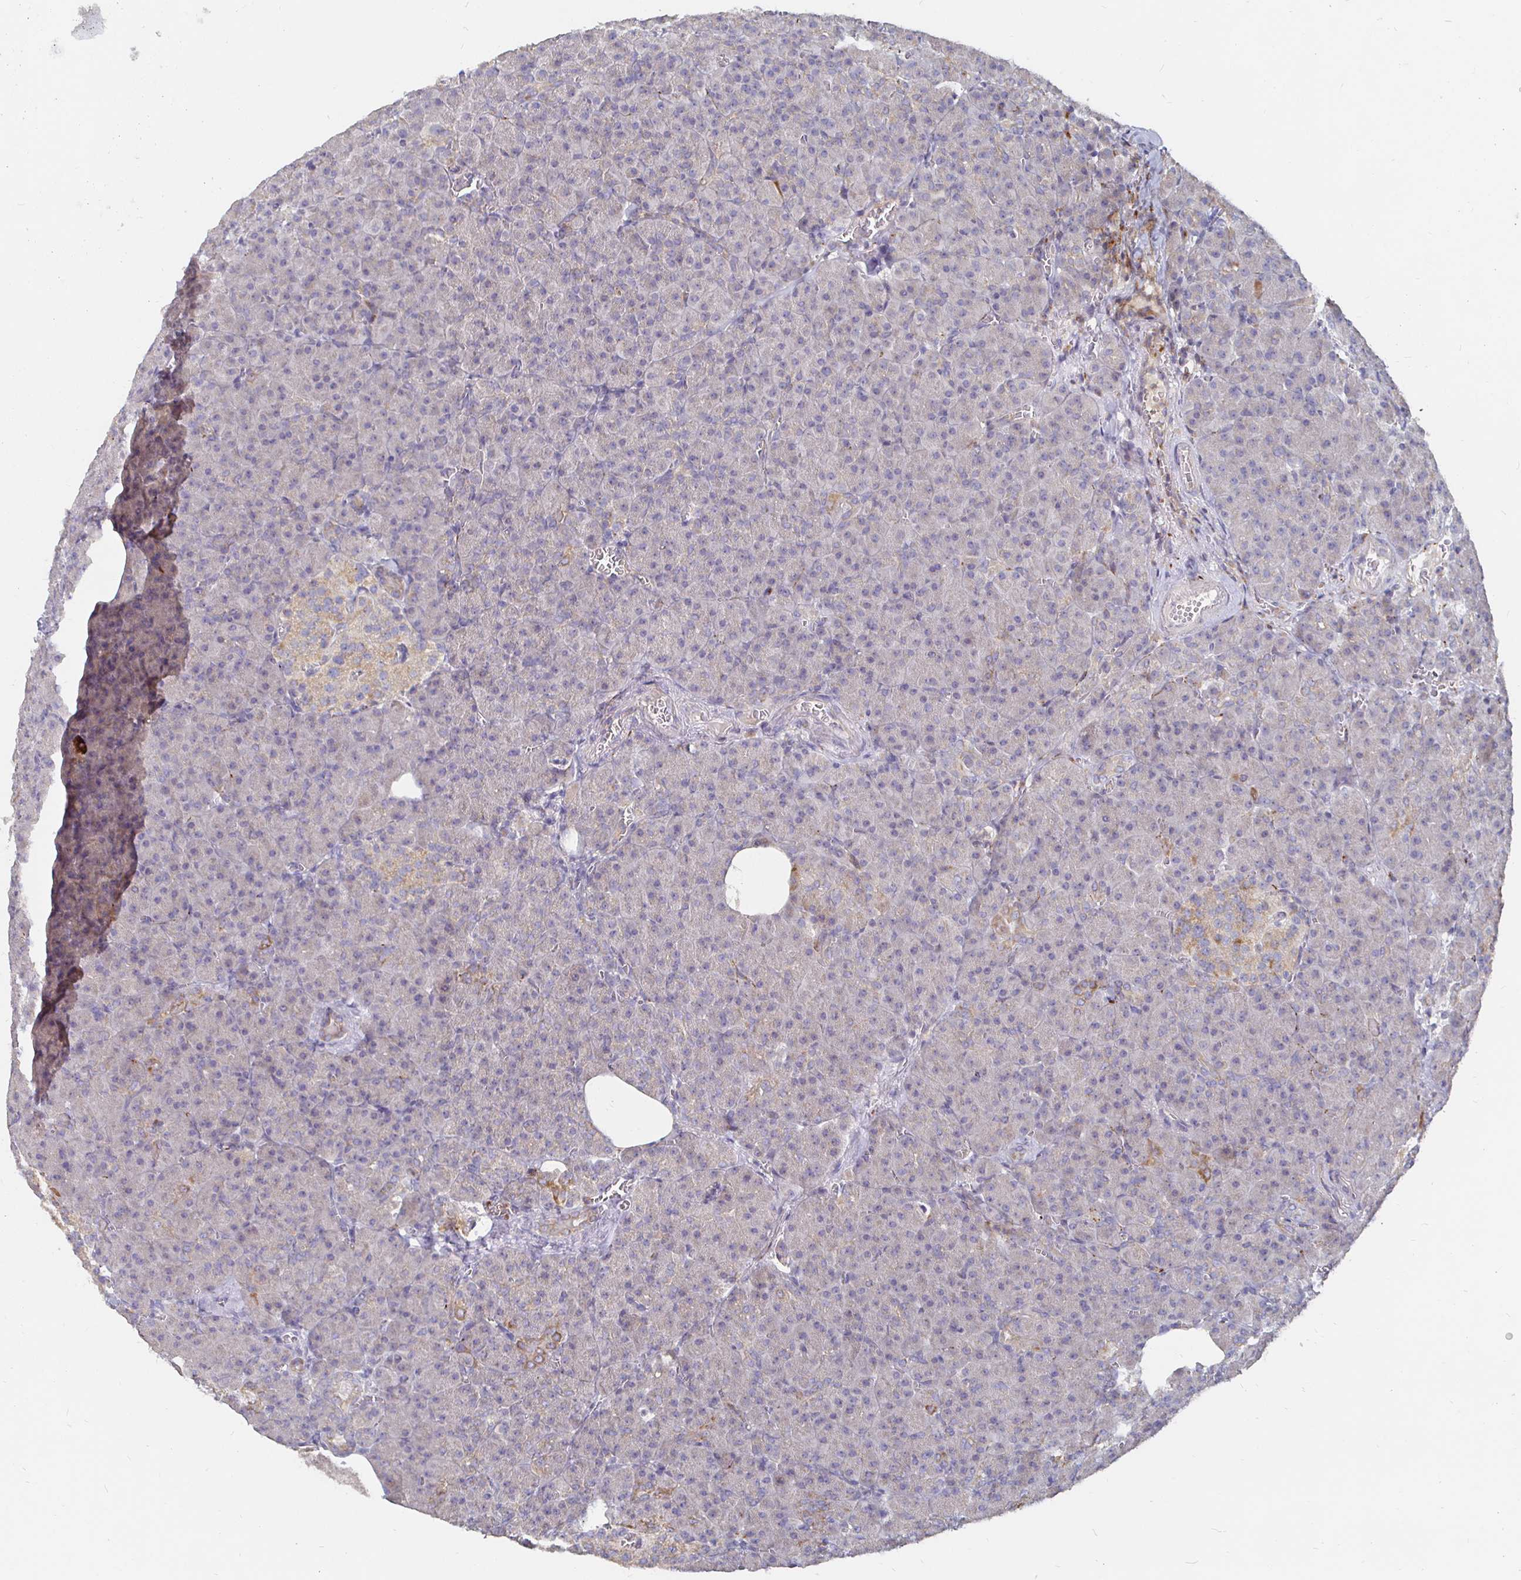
{"staining": {"intensity": "moderate", "quantity": "<25%", "location": "cytoplasmic/membranous"}, "tissue": "pancreas", "cell_type": "Exocrine glandular cells", "image_type": "normal", "snomed": [{"axis": "morphology", "description": "Normal tissue, NOS"}, {"axis": "topography", "description": "Pancreas"}], "caption": "Protein expression analysis of benign human pancreas reveals moderate cytoplasmic/membranous expression in about <25% of exocrine glandular cells.", "gene": "NRSN1", "patient": {"sex": "female", "age": 74}}